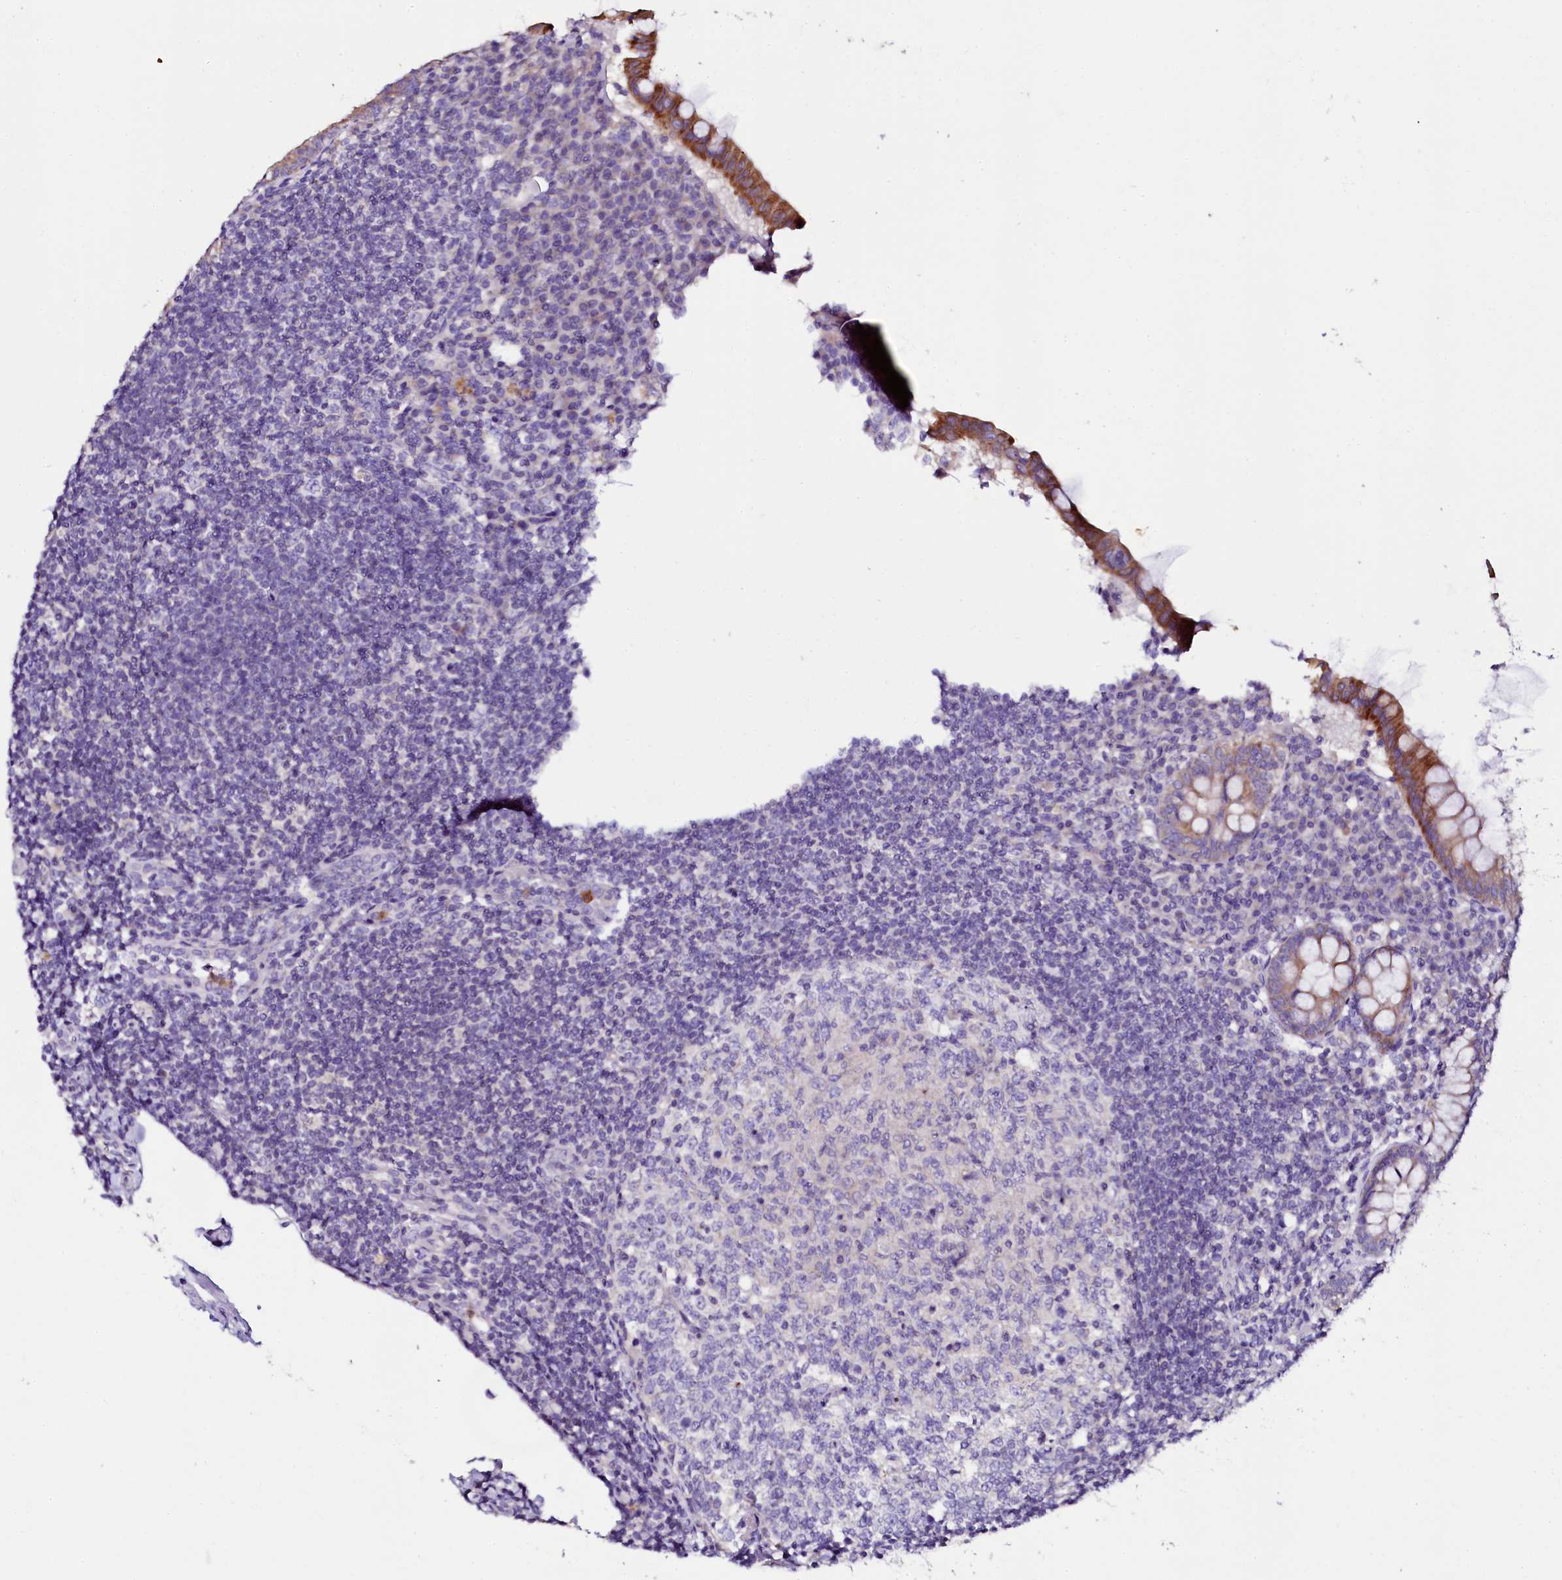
{"staining": {"intensity": "moderate", "quantity": "25%-75%", "location": "cytoplasmic/membranous"}, "tissue": "appendix", "cell_type": "Glandular cells", "image_type": "normal", "snomed": [{"axis": "morphology", "description": "Normal tissue, NOS"}, {"axis": "topography", "description": "Appendix"}], "caption": "Human appendix stained with a brown dye shows moderate cytoplasmic/membranous positive staining in about 25%-75% of glandular cells.", "gene": "NAA16", "patient": {"sex": "female", "age": 33}}